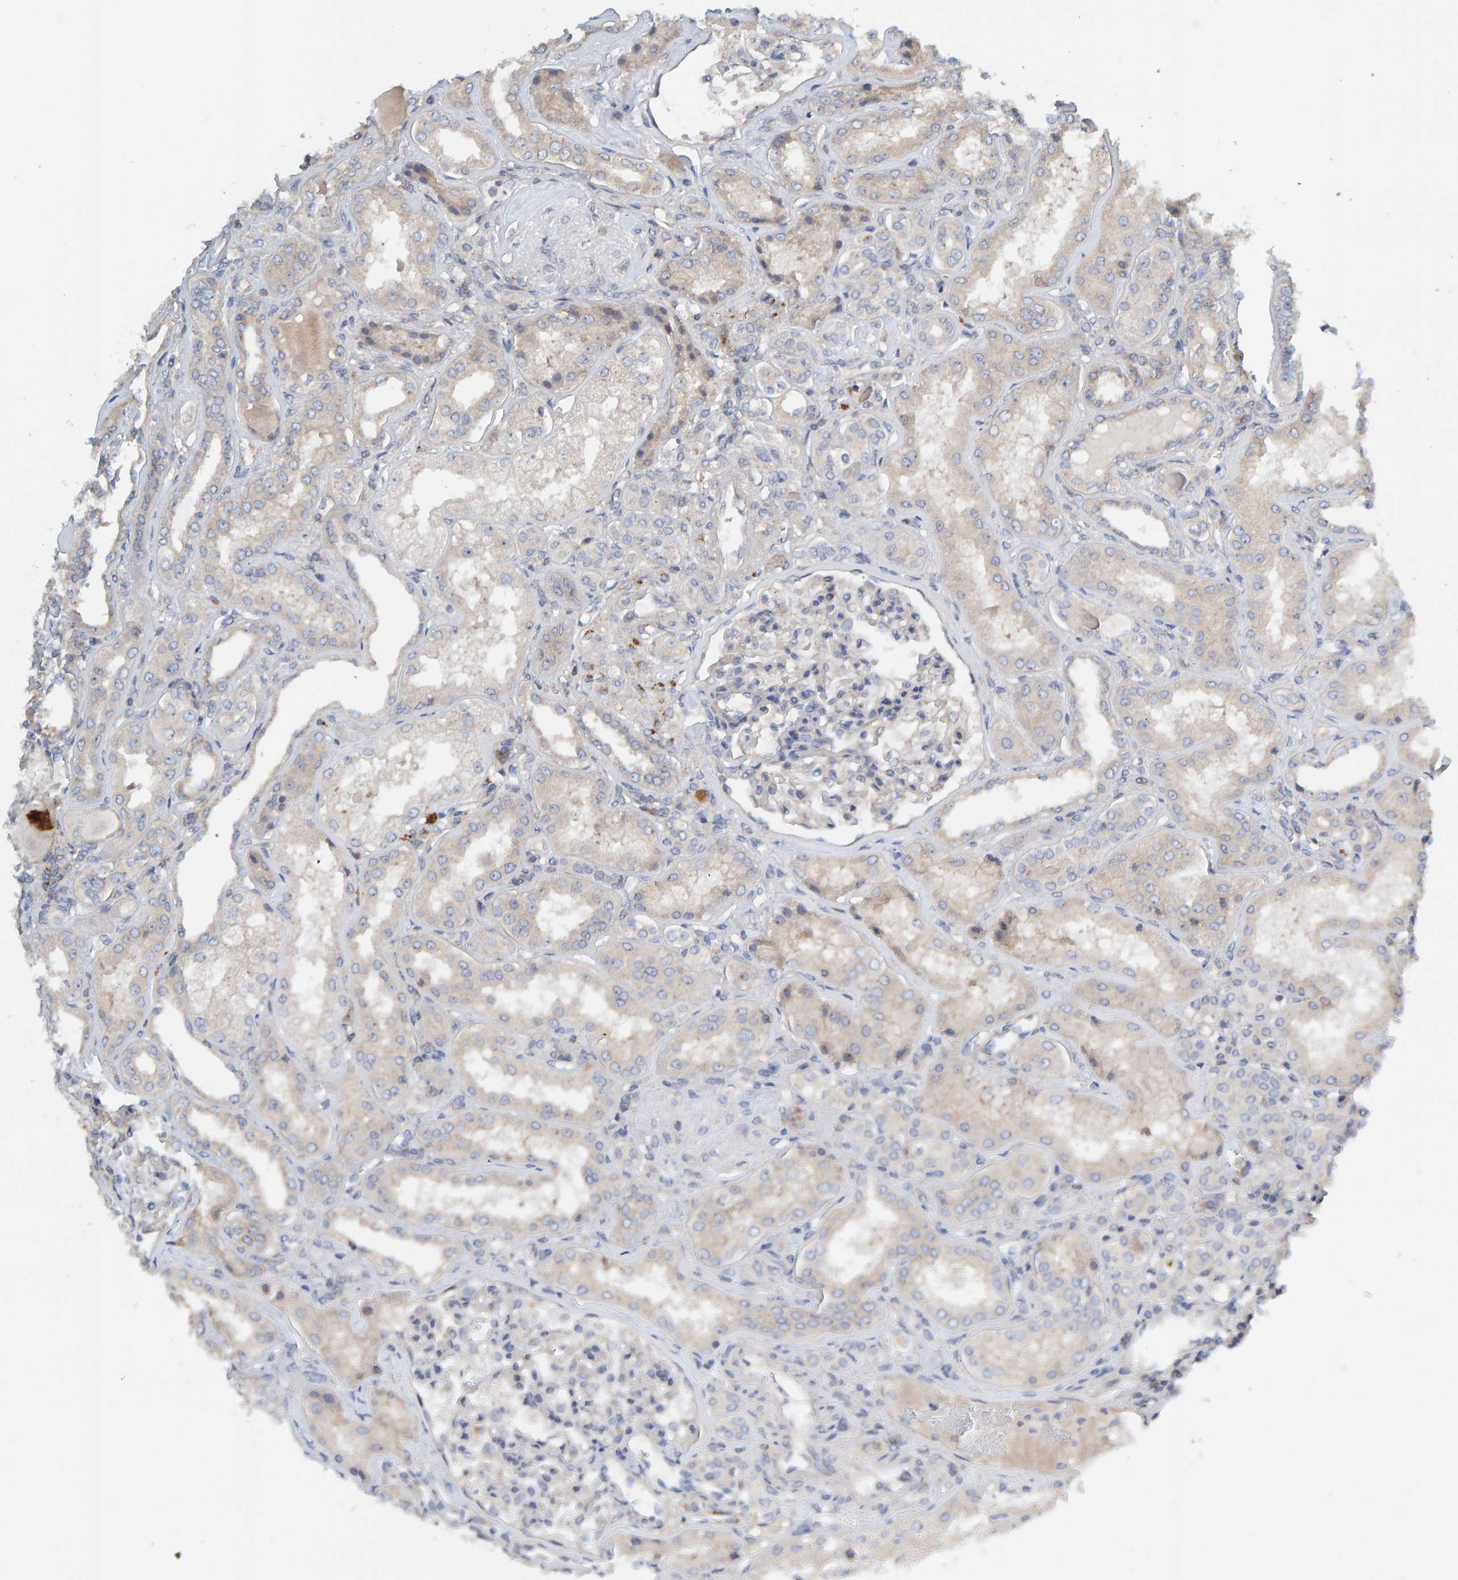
{"staining": {"intensity": "weak", "quantity": "<25%", "location": "cytoplasmic/membranous"}, "tissue": "kidney", "cell_type": "Cells in glomeruli", "image_type": "normal", "snomed": [{"axis": "morphology", "description": "Normal tissue, NOS"}, {"axis": "topography", "description": "Kidney"}], "caption": "Immunohistochemical staining of unremarkable kidney reveals no significant staining in cells in glomeruli.", "gene": "CCM2", "patient": {"sex": "female", "age": 56}}